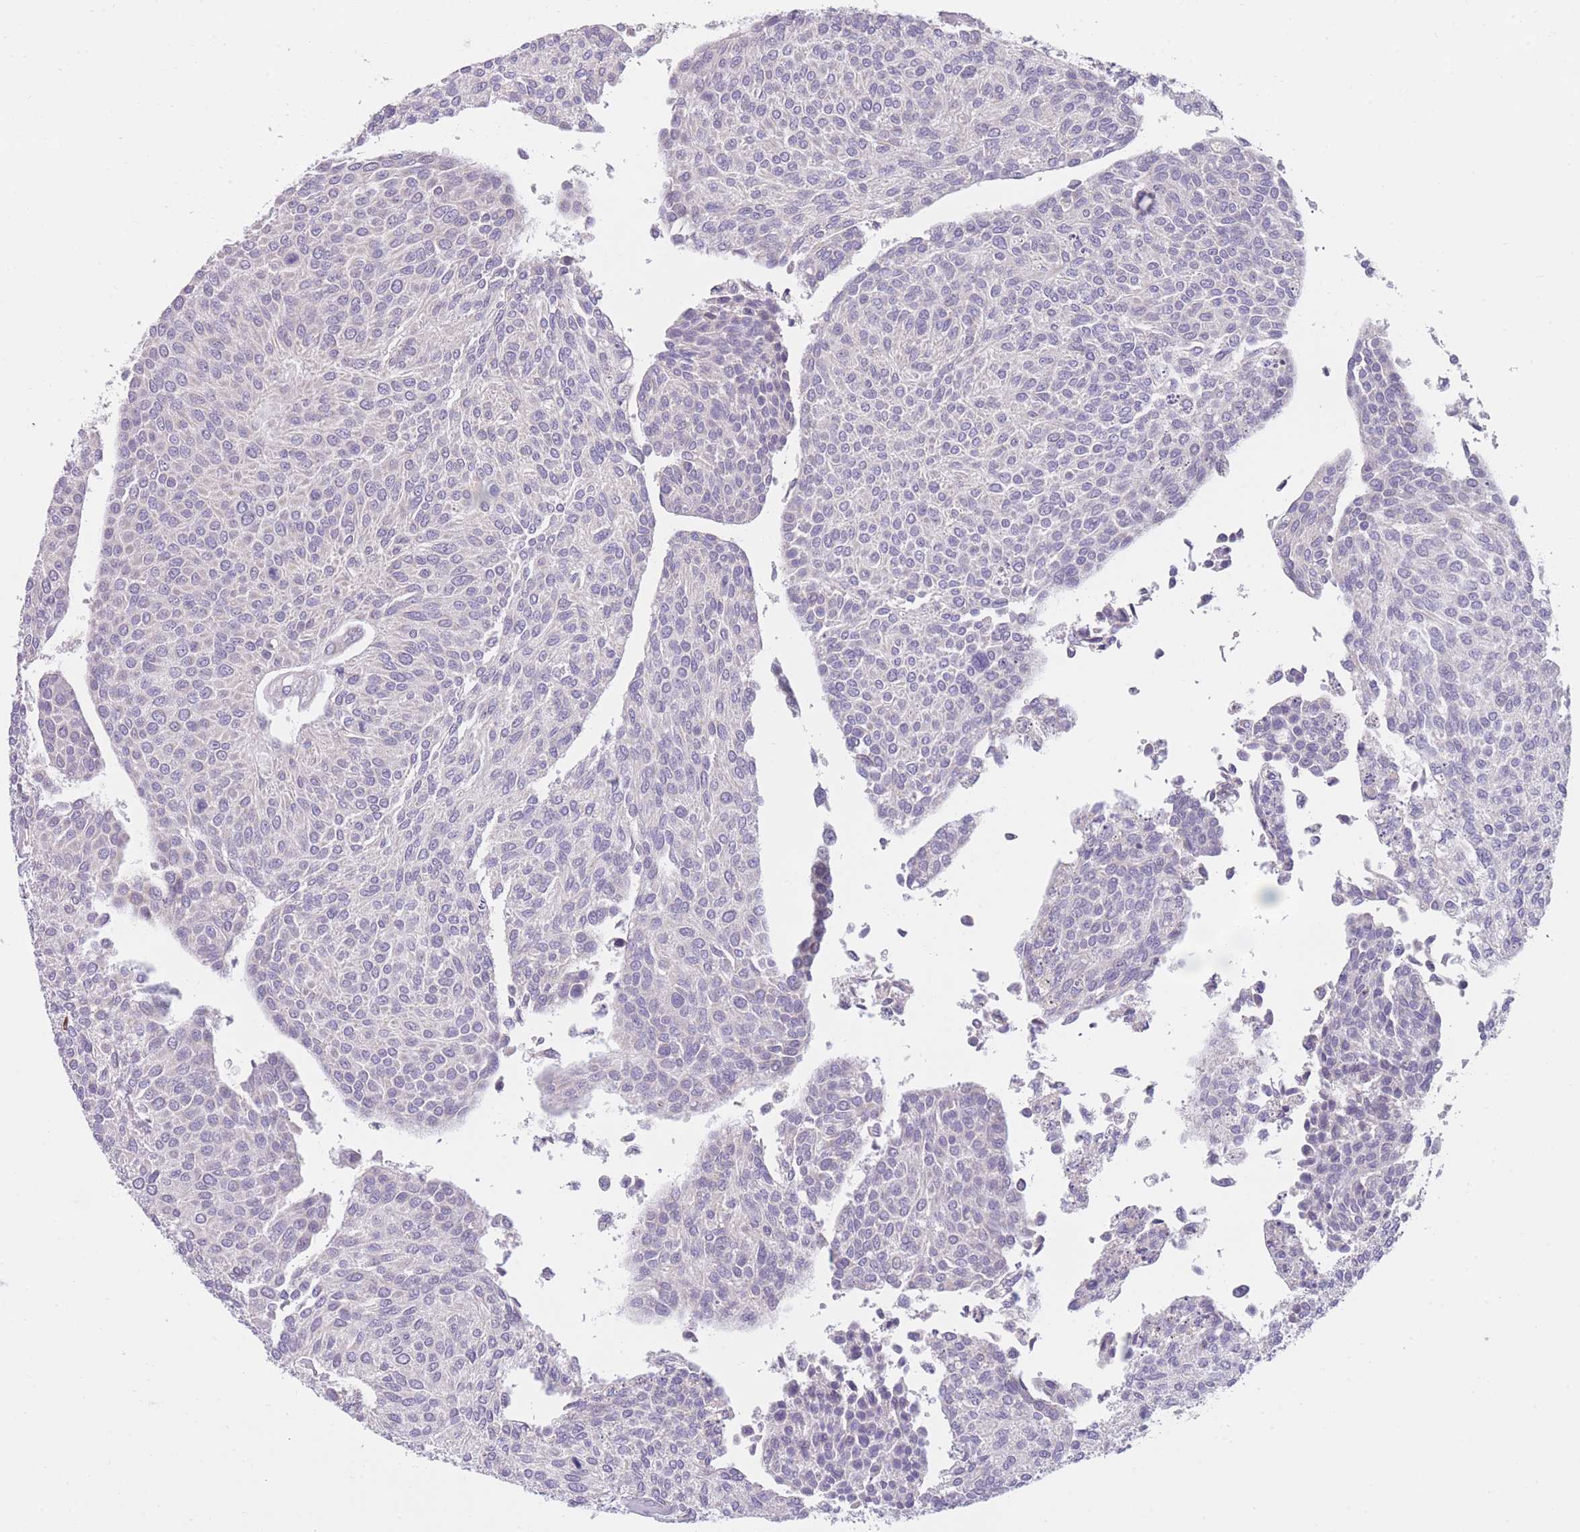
{"staining": {"intensity": "negative", "quantity": "none", "location": "none"}, "tissue": "urothelial cancer", "cell_type": "Tumor cells", "image_type": "cancer", "snomed": [{"axis": "morphology", "description": "Urothelial carcinoma, NOS"}, {"axis": "topography", "description": "Urinary bladder"}], "caption": "Human urothelial cancer stained for a protein using IHC shows no staining in tumor cells.", "gene": "CCNQ", "patient": {"sex": "male", "age": 55}}